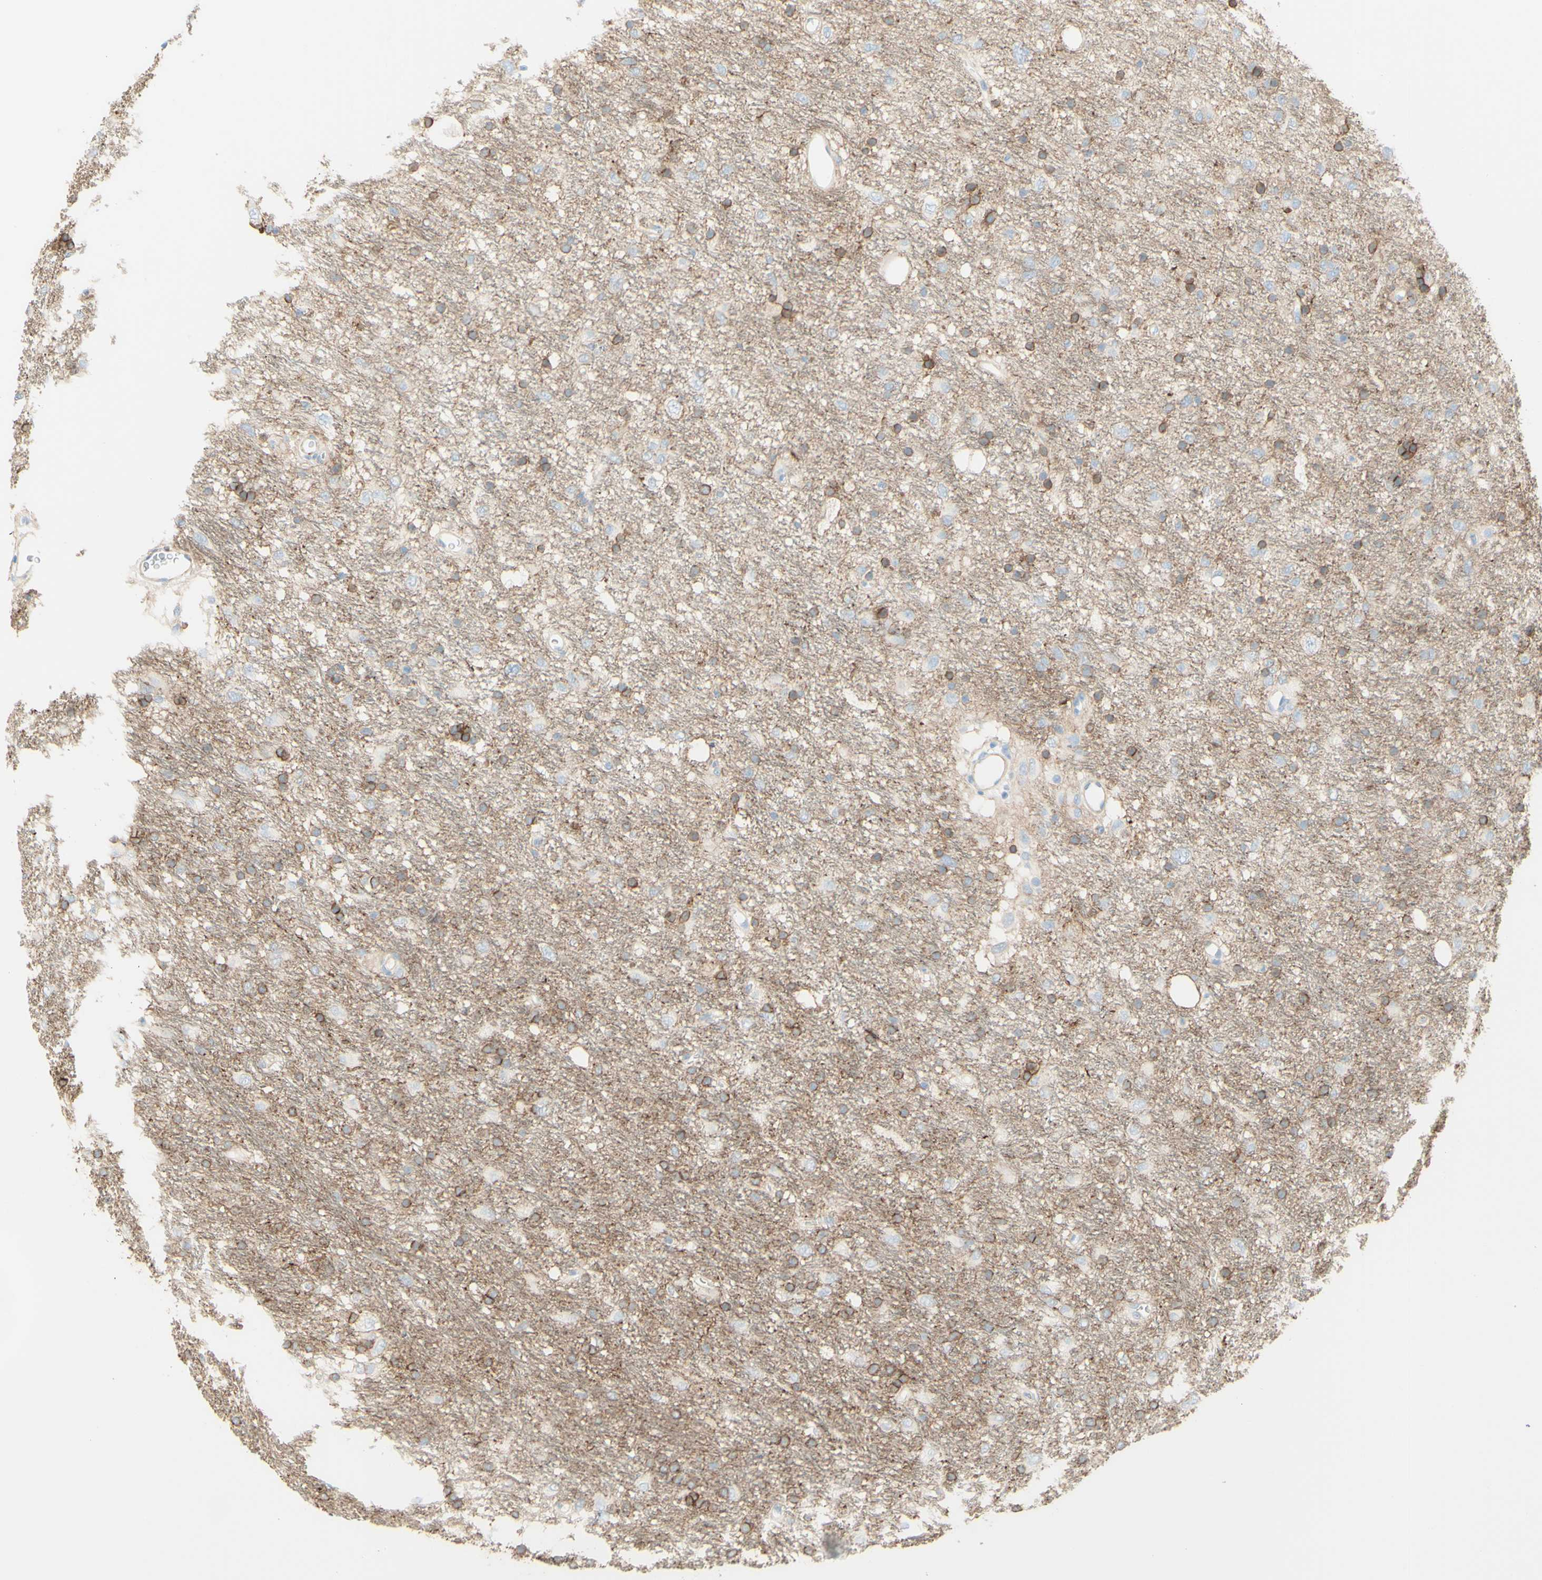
{"staining": {"intensity": "moderate", "quantity": "<25%", "location": "cytoplasmic/membranous"}, "tissue": "glioma", "cell_type": "Tumor cells", "image_type": "cancer", "snomed": [{"axis": "morphology", "description": "Glioma, malignant, Low grade"}, {"axis": "topography", "description": "Brain"}], "caption": "Low-grade glioma (malignant) stained with IHC shows moderate cytoplasmic/membranous expression in about <25% of tumor cells.", "gene": "ALCAM", "patient": {"sex": "male", "age": 77}}